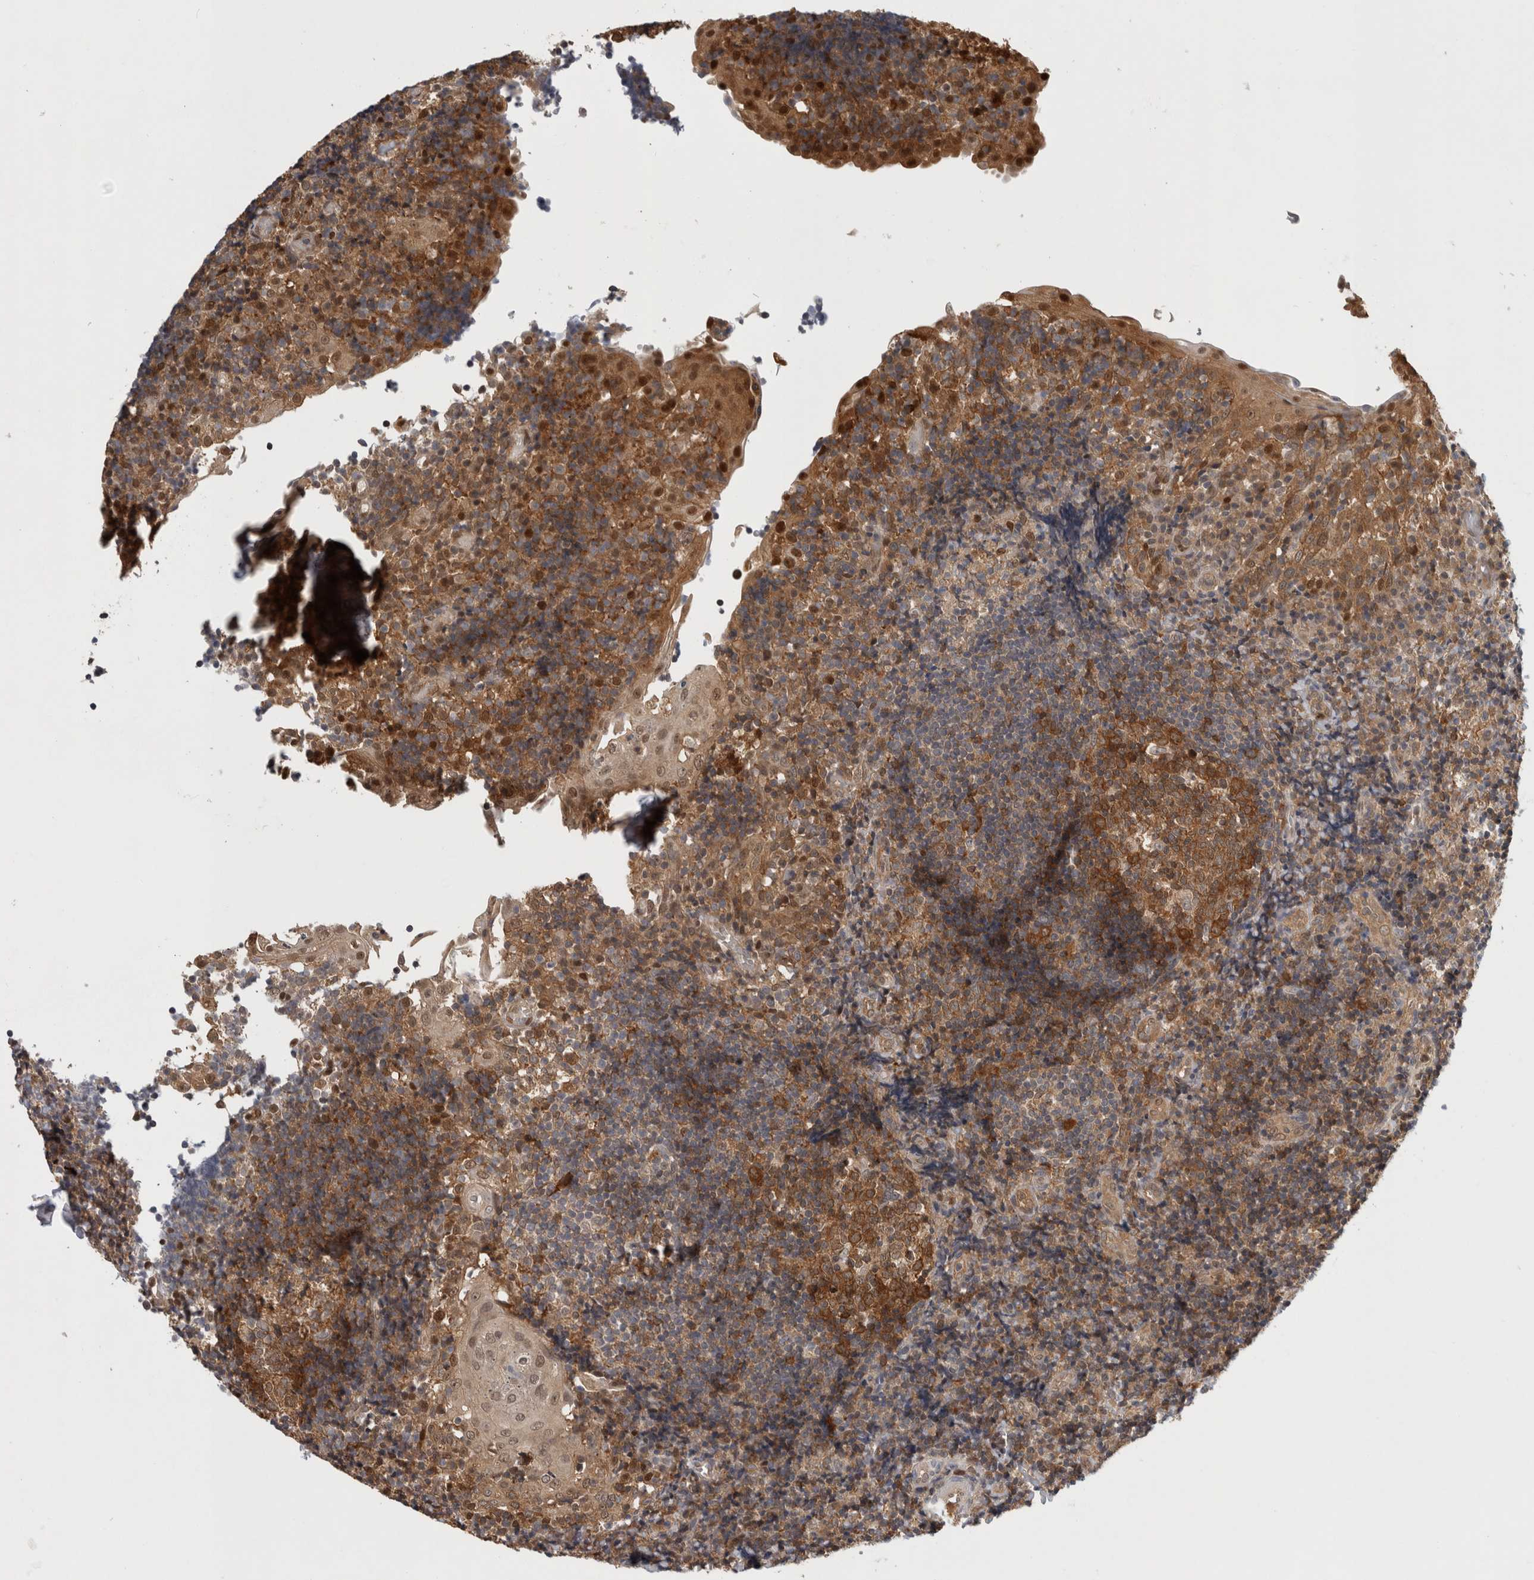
{"staining": {"intensity": "strong", "quantity": ">75%", "location": "cytoplasmic/membranous"}, "tissue": "tonsil", "cell_type": "Germinal center cells", "image_type": "normal", "snomed": [{"axis": "morphology", "description": "Normal tissue, NOS"}, {"axis": "topography", "description": "Tonsil"}], "caption": "Tonsil stained with DAB IHC displays high levels of strong cytoplasmic/membranous staining in about >75% of germinal center cells.", "gene": "ASTN2", "patient": {"sex": "female", "age": 40}}